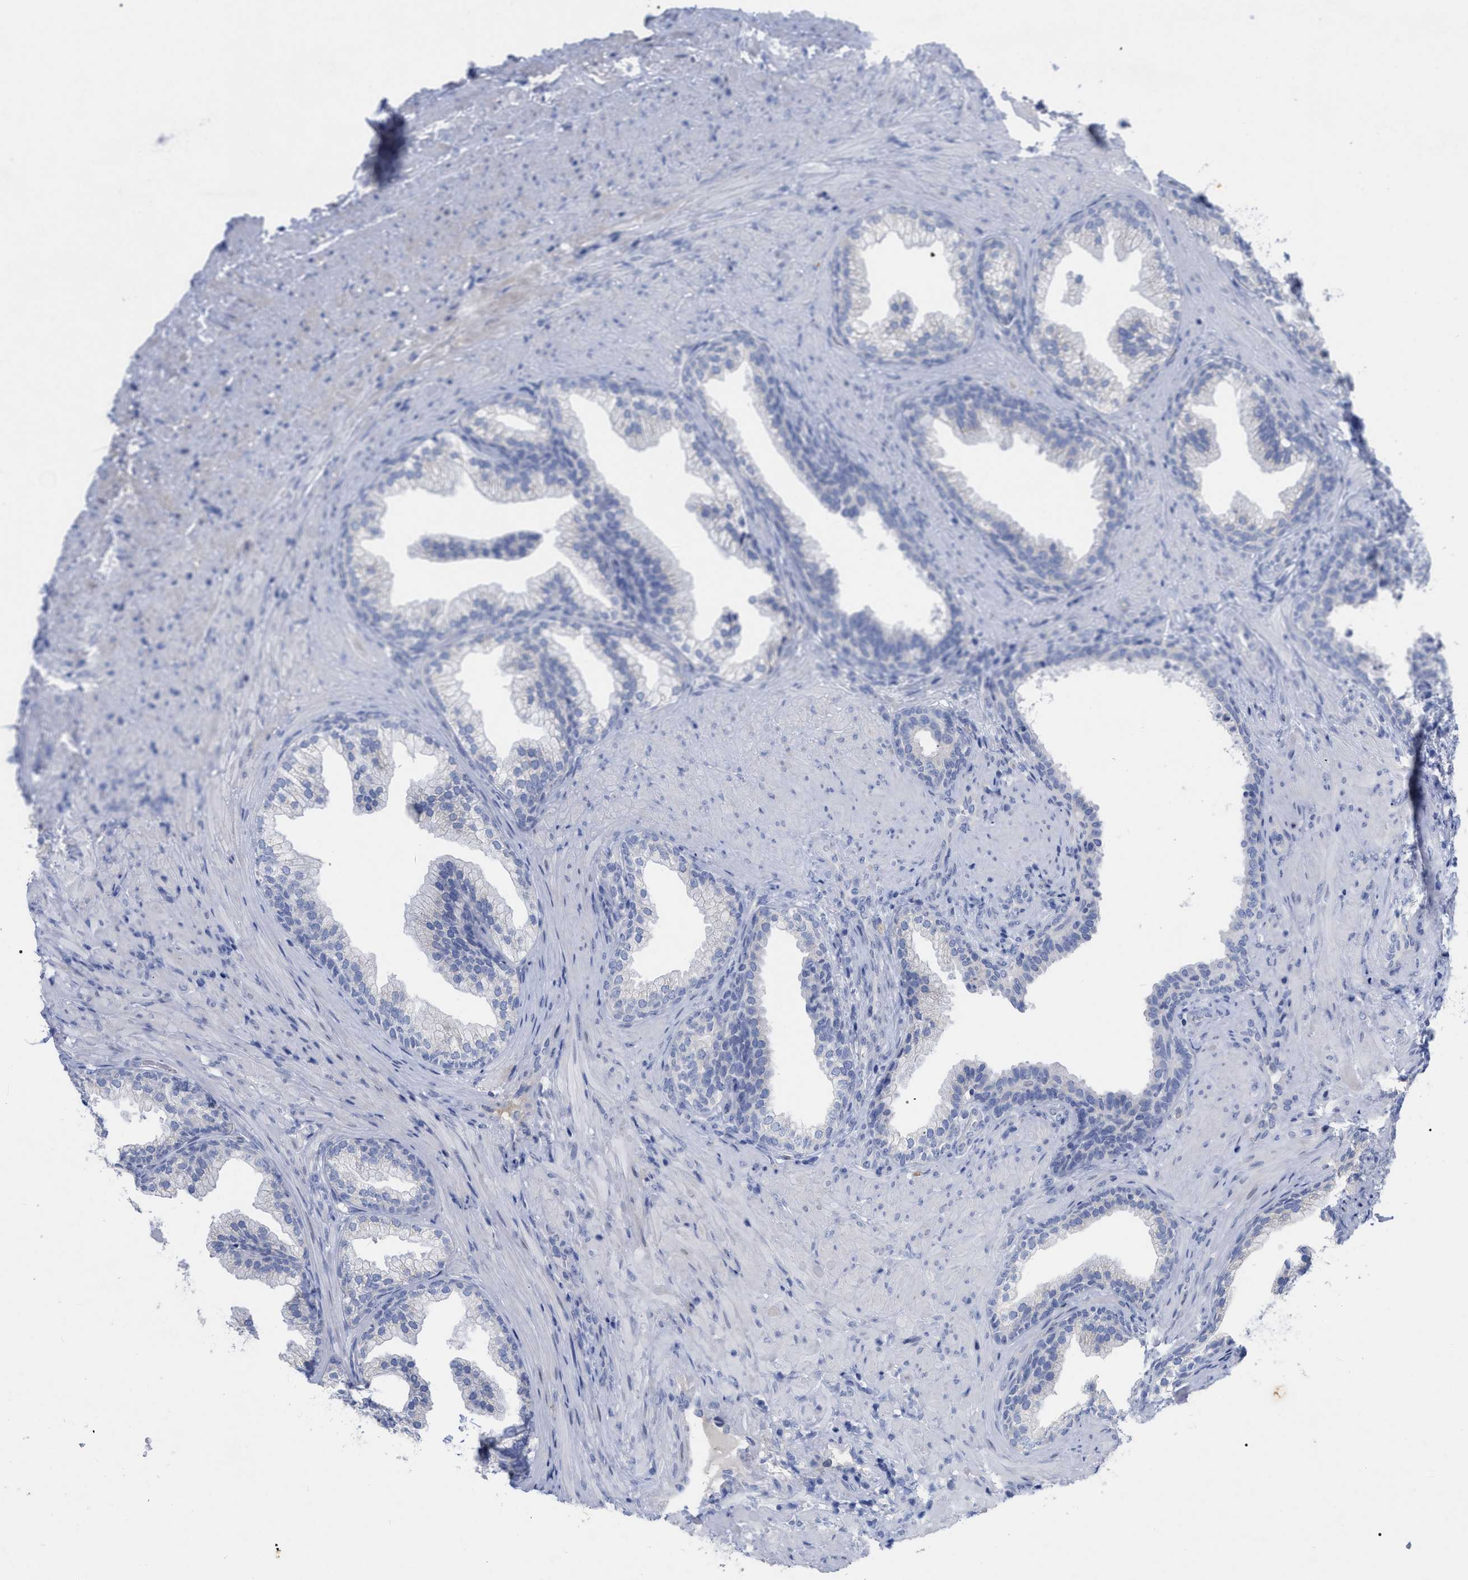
{"staining": {"intensity": "negative", "quantity": "none", "location": "none"}, "tissue": "prostate", "cell_type": "Glandular cells", "image_type": "normal", "snomed": [{"axis": "morphology", "description": "Normal tissue, NOS"}, {"axis": "topography", "description": "Prostate"}], "caption": "High magnification brightfield microscopy of benign prostate stained with DAB (3,3'-diaminobenzidine) (brown) and counterstained with hematoxylin (blue): glandular cells show no significant positivity. Nuclei are stained in blue.", "gene": "HAPLN1", "patient": {"sex": "male", "age": 76}}